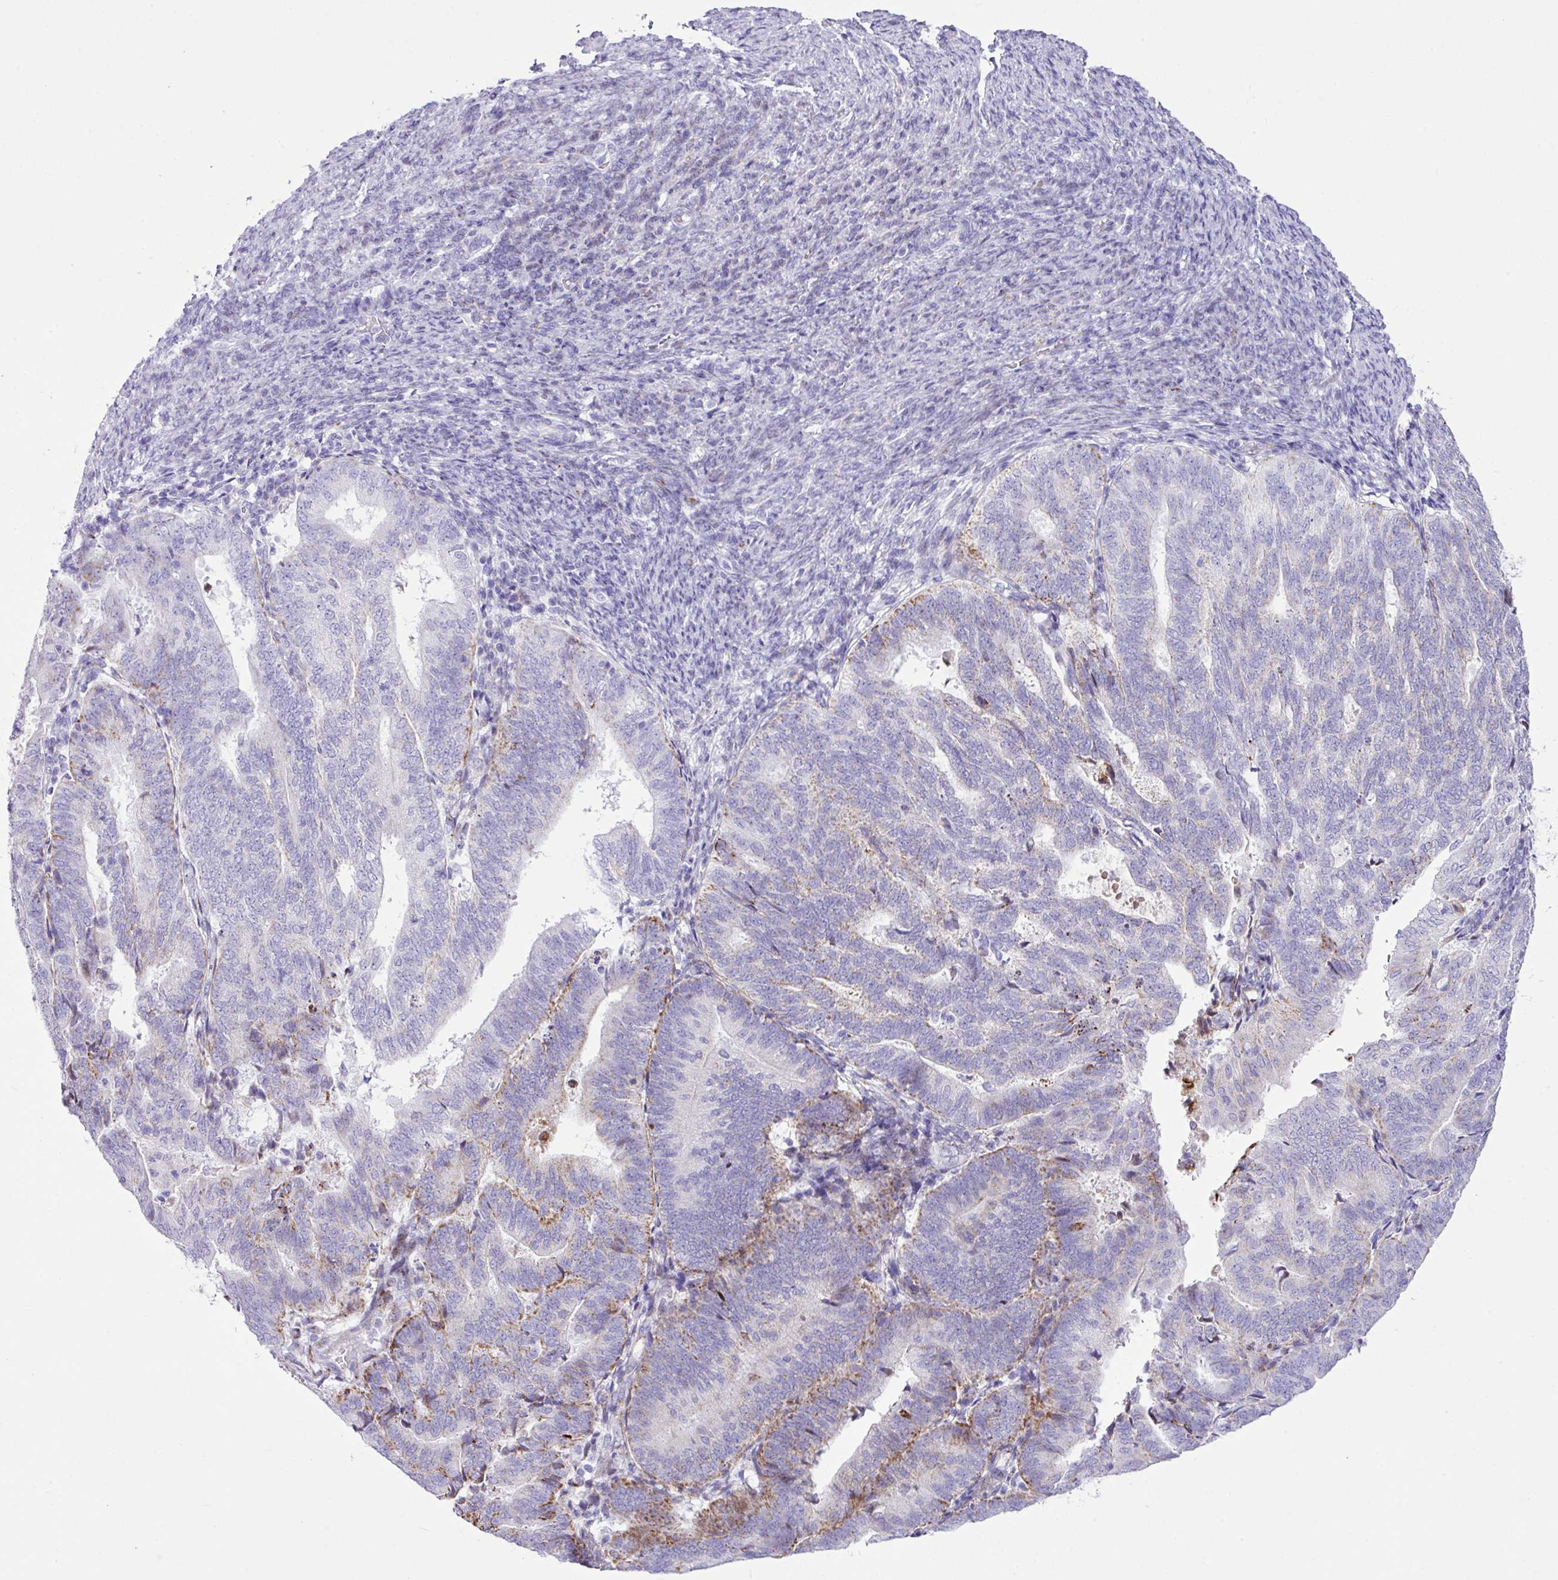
{"staining": {"intensity": "moderate", "quantity": "<25%", "location": "cytoplasmic/membranous"}, "tissue": "endometrial cancer", "cell_type": "Tumor cells", "image_type": "cancer", "snomed": [{"axis": "morphology", "description": "Adenocarcinoma, NOS"}, {"axis": "topography", "description": "Endometrium"}], "caption": "Protein analysis of adenocarcinoma (endometrial) tissue displays moderate cytoplasmic/membranous positivity in about <25% of tumor cells.", "gene": "RCAN2", "patient": {"sex": "female", "age": 70}}